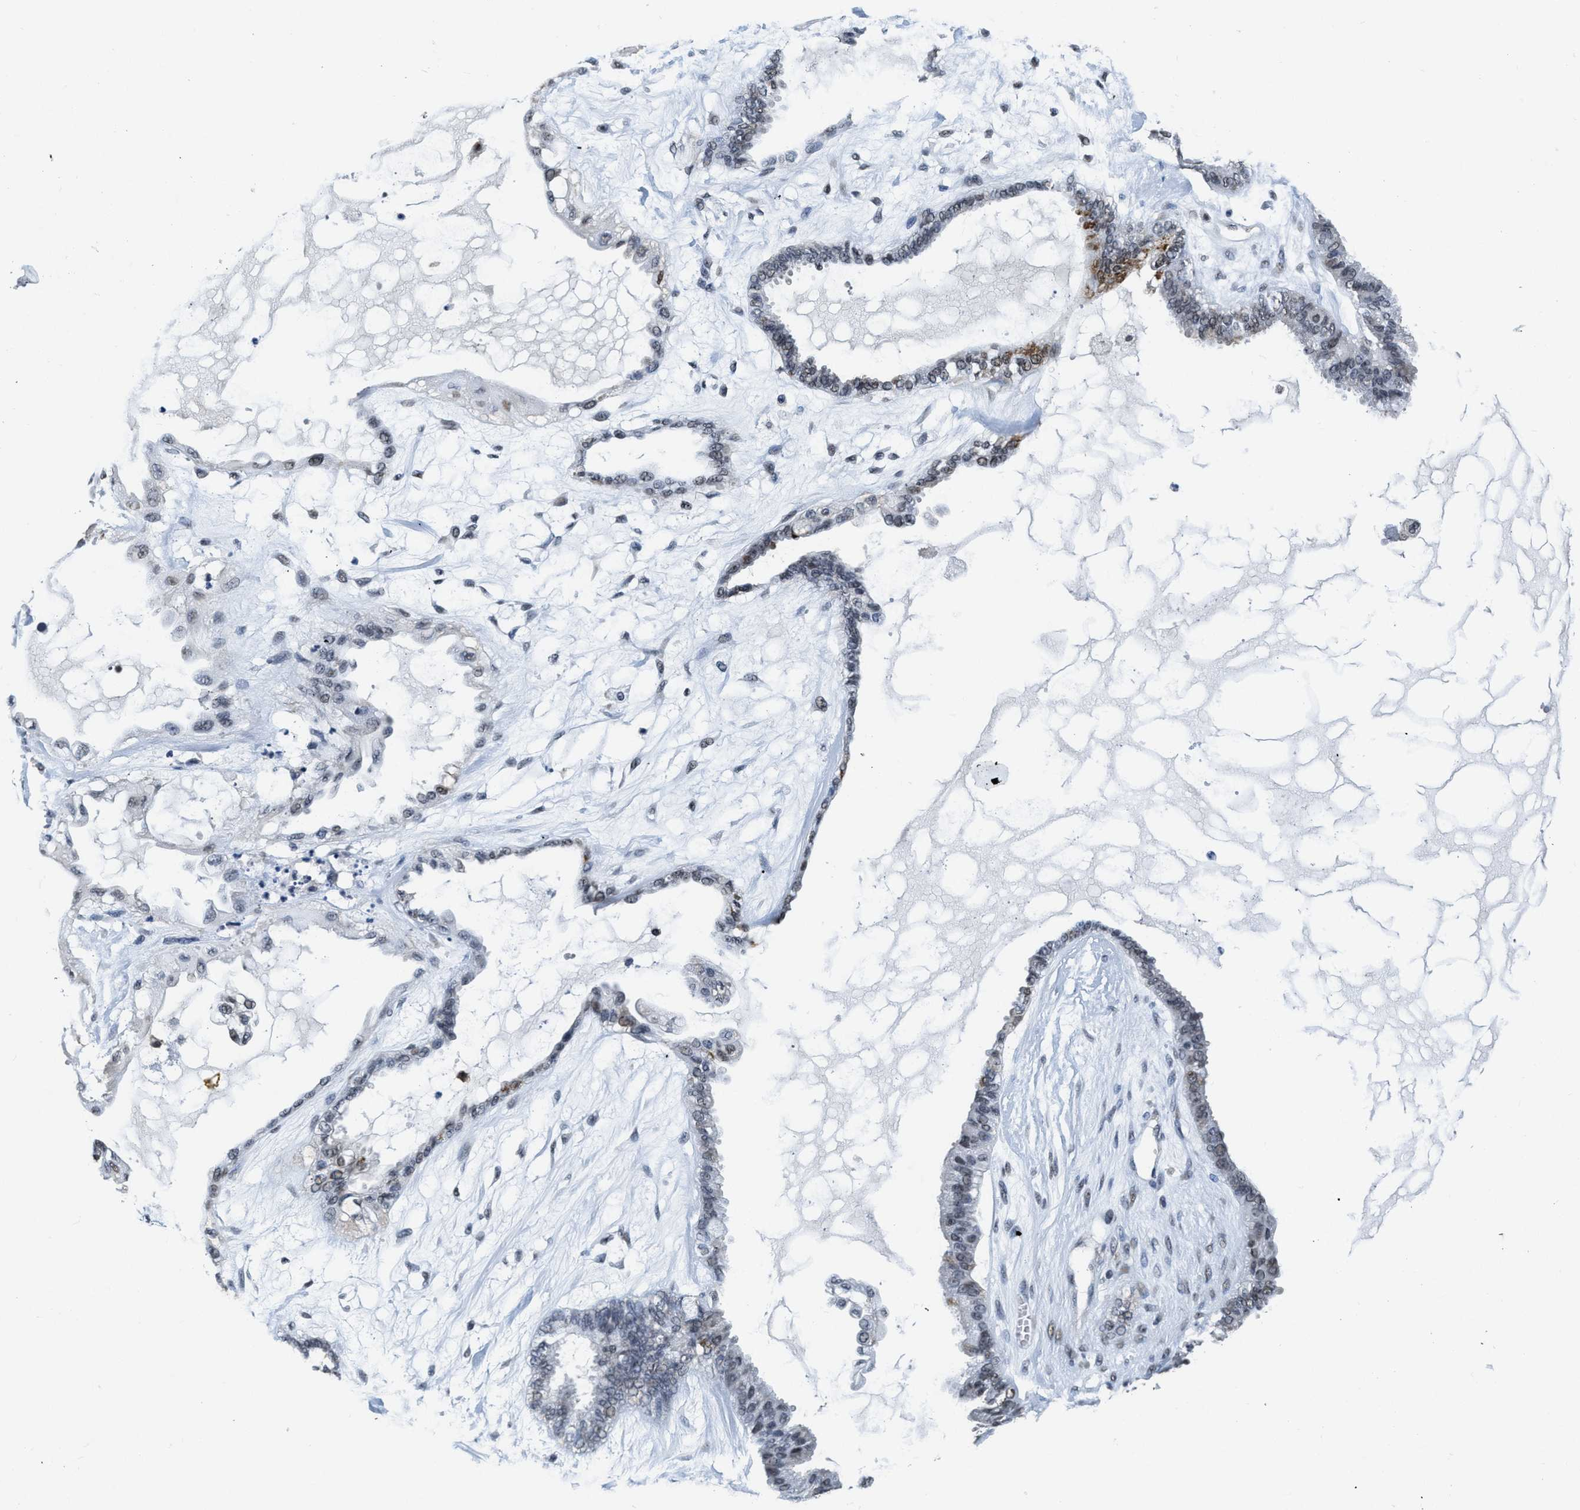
{"staining": {"intensity": "moderate", "quantity": "<25%", "location": "cytoplasmic/membranous,nuclear"}, "tissue": "ovarian cancer", "cell_type": "Tumor cells", "image_type": "cancer", "snomed": [{"axis": "morphology", "description": "Carcinoma, NOS"}, {"axis": "morphology", "description": "Carcinoma, endometroid"}, {"axis": "topography", "description": "Ovary"}], "caption": "Human ovarian carcinoma stained for a protein (brown) shows moderate cytoplasmic/membranous and nuclear positive expression in about <25% of tumor cells.", "gene": "SUPT16H", "patient": {"sex": "female", "age": 50}}